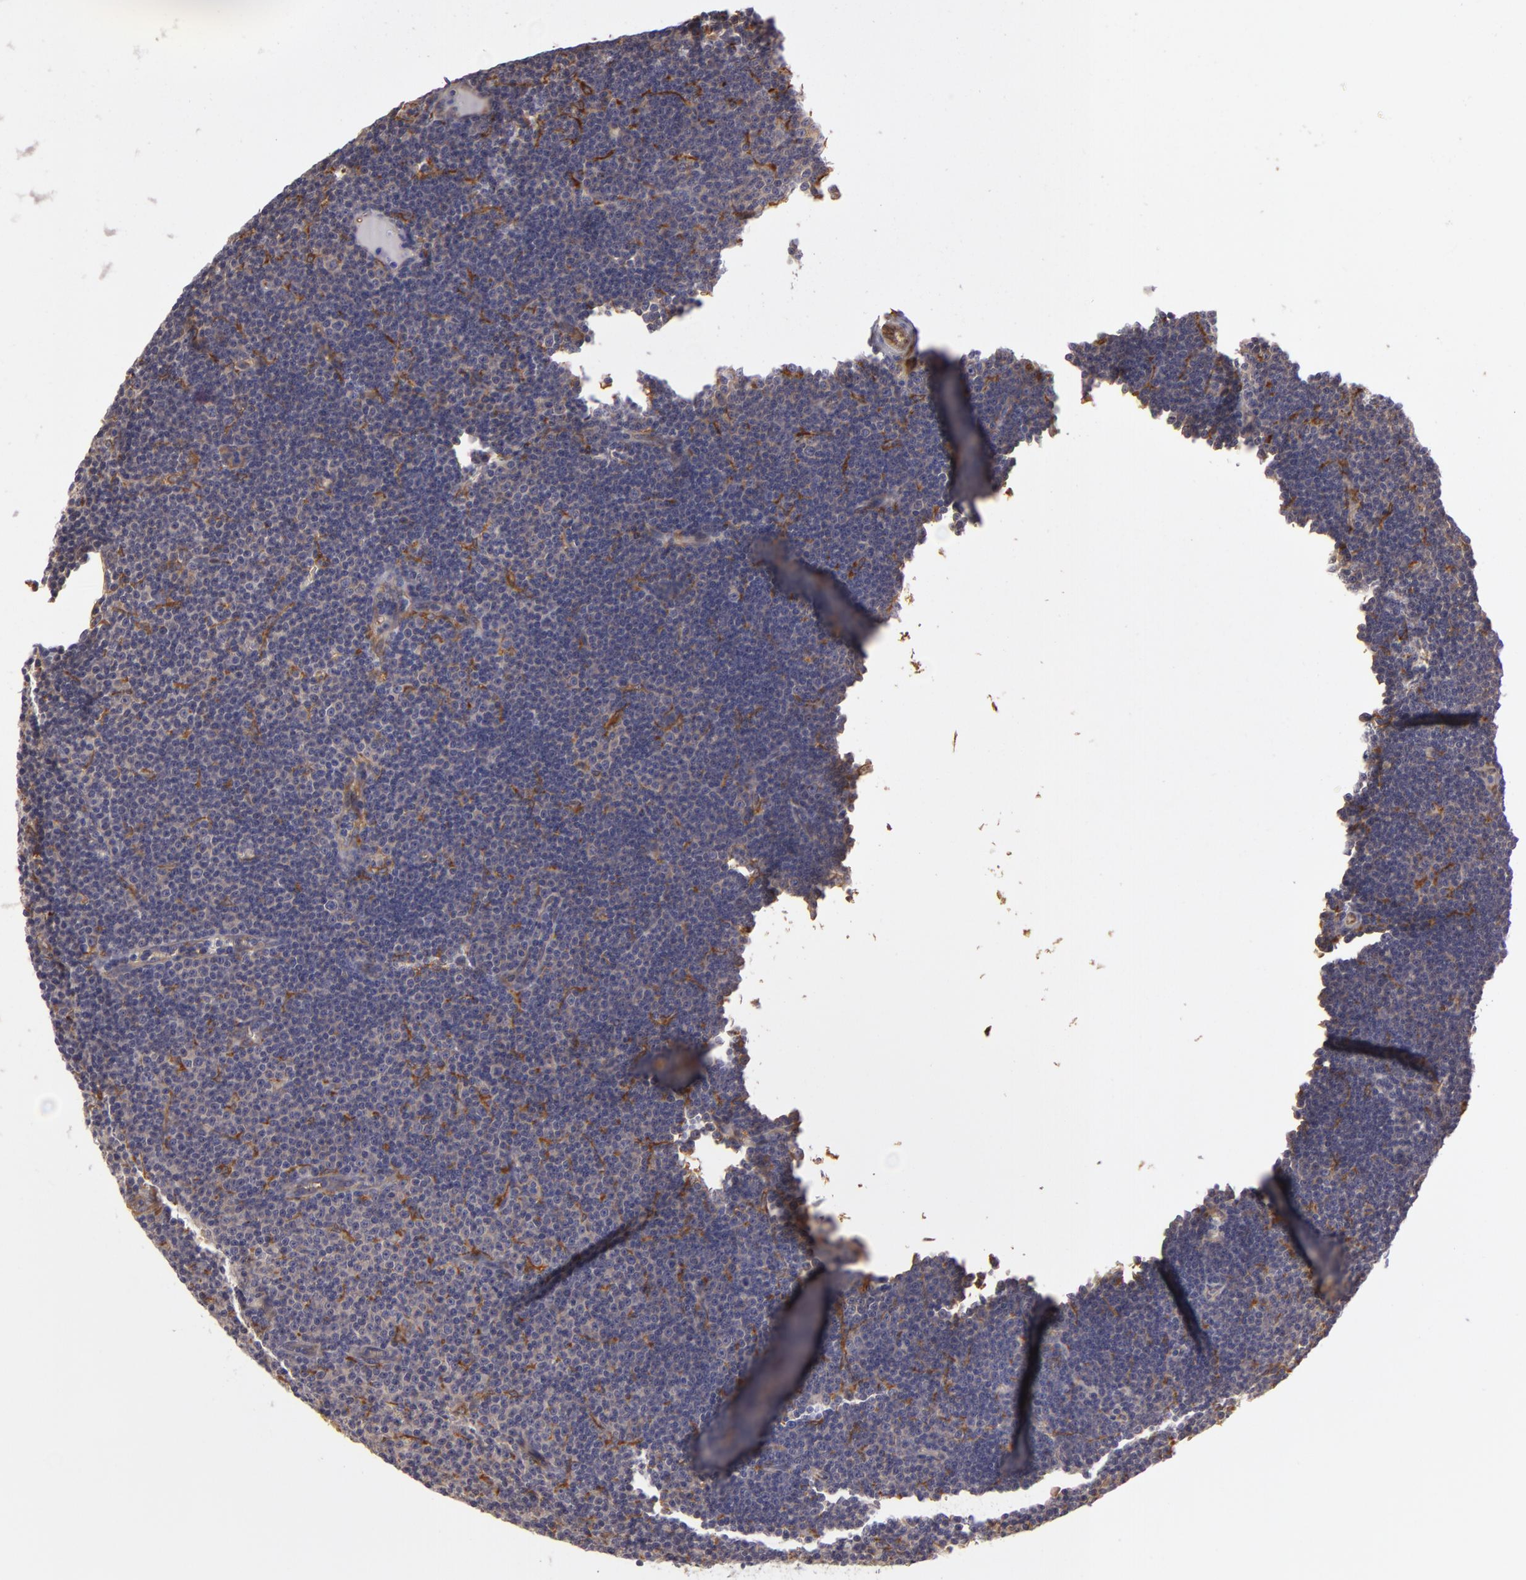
{"staining": {"intensity": "moderate", "quantity": "<25%", "location": "cytoplasmic/membranous"}, "tissue": "lymphoma", "cell_type": "Tumor cells", "image_type": "cancer", "snomed": [{"axis": "morphology", "description": "Malignant lymphoma, non-Hodgkin's type, Low grade"}, {"axis": "topography", "description": "Lymph node"}], "caption": "Lymphoma stained with DAB immunohistochemistry (IHC) demonstrates low levels of moderate cytoplasmic/membranous positivity in about <25% of tumor cells.", "gene": "ZNF229", "patient": {"sex": "male", "age": 57}}